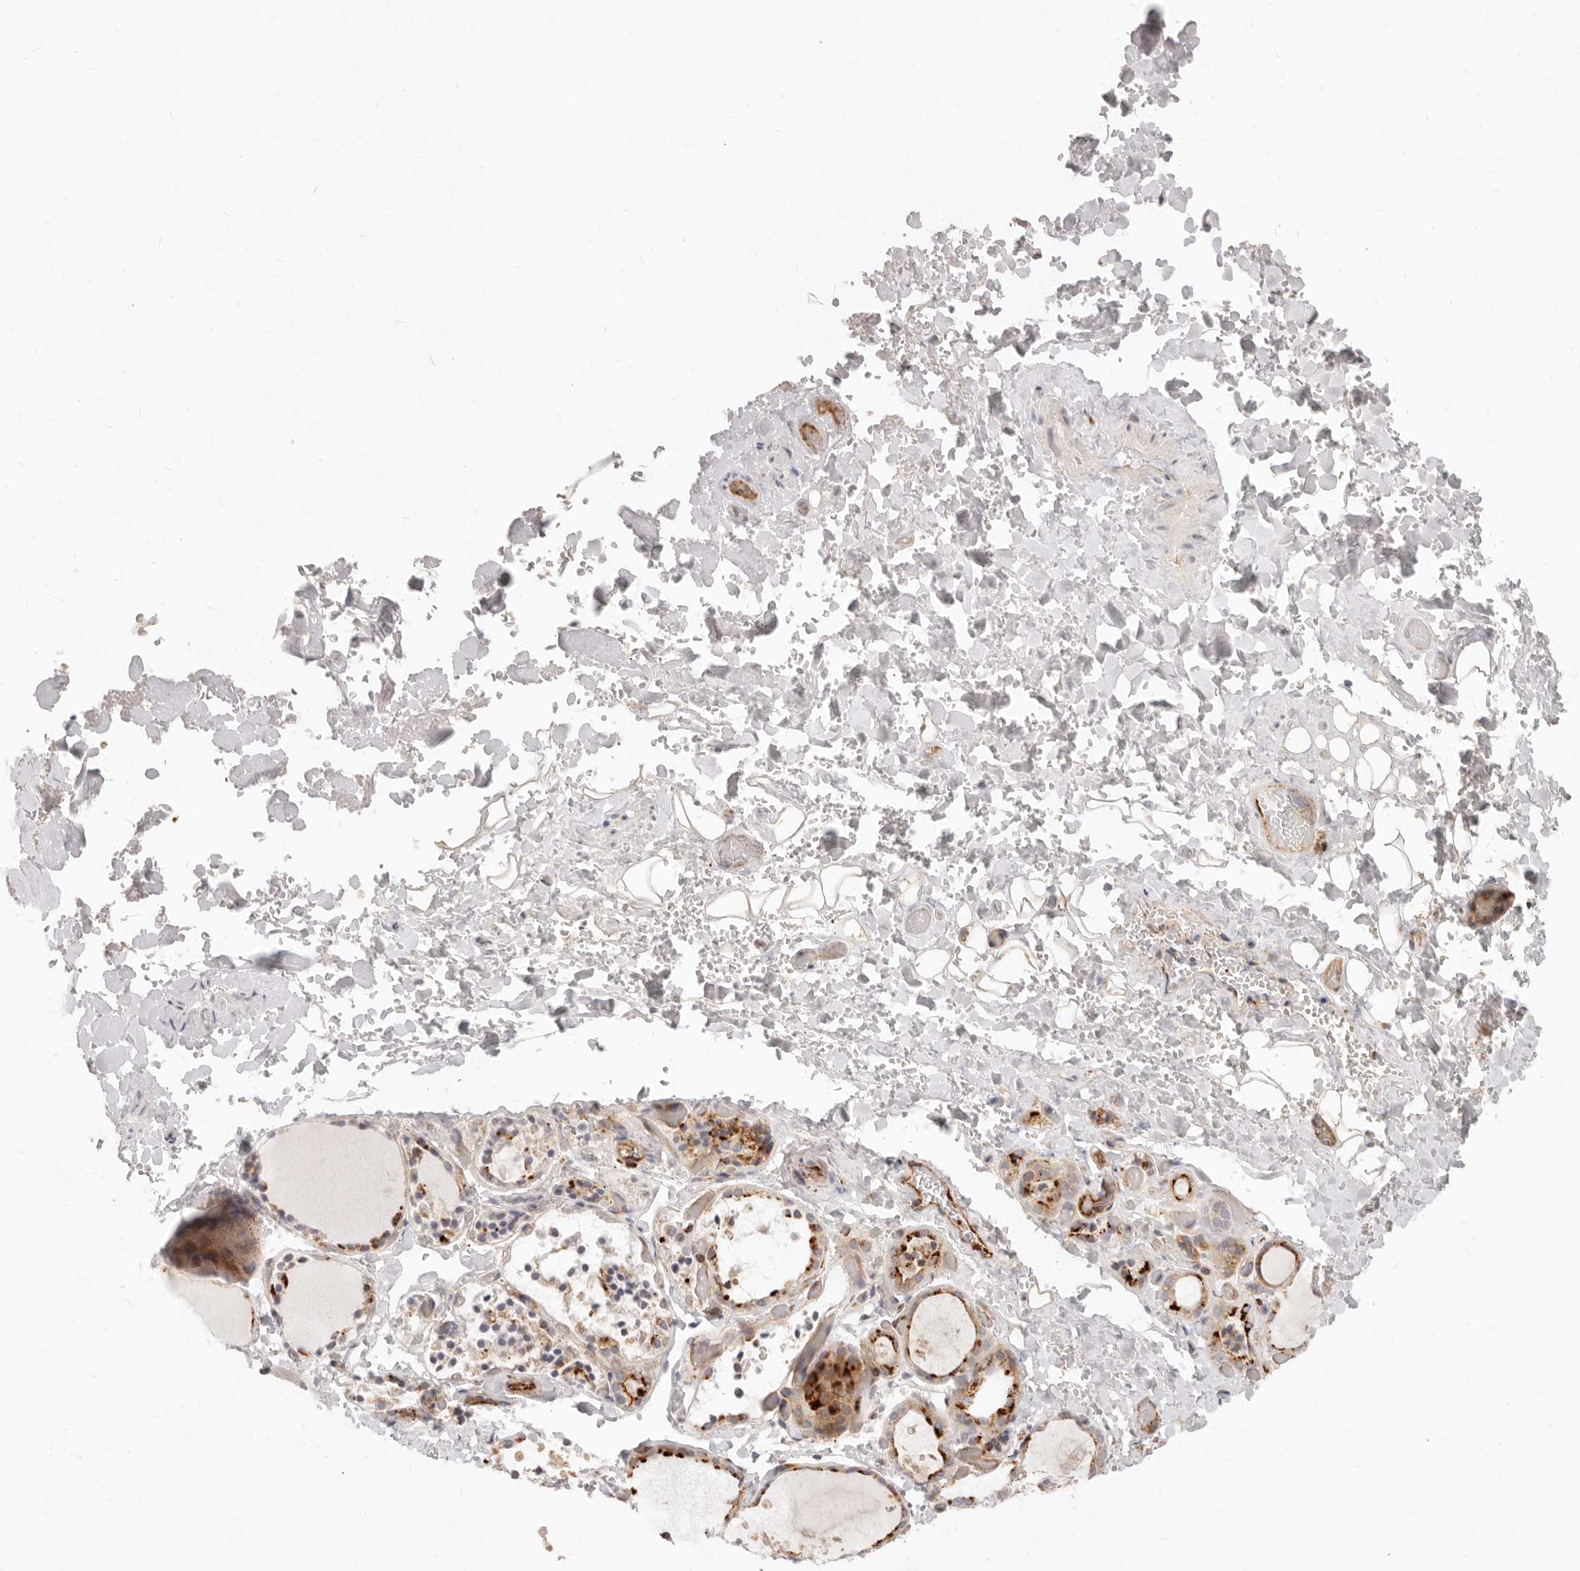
{"staining": {"intensity": "strong", "quantity": ">75%", "location": "cytoplasmic/membranous"}, "tissue": "thyroid gland", "cell_type": "Glandular cells", "image_type": "normal", "snomed": [{"axis": "morphology", "description": "Normal tissue, NOS"}, {"axis": "topography", "description": "Thyroid gland"}], "caption": "Protein expression analysis of unremarkable human thyroid gland reveals strong cytoplasmic/membranous positivity in approximately >75% of glandular cells.", "gene": "SASS6", "patient": {"sex": "female", "age": 44}}